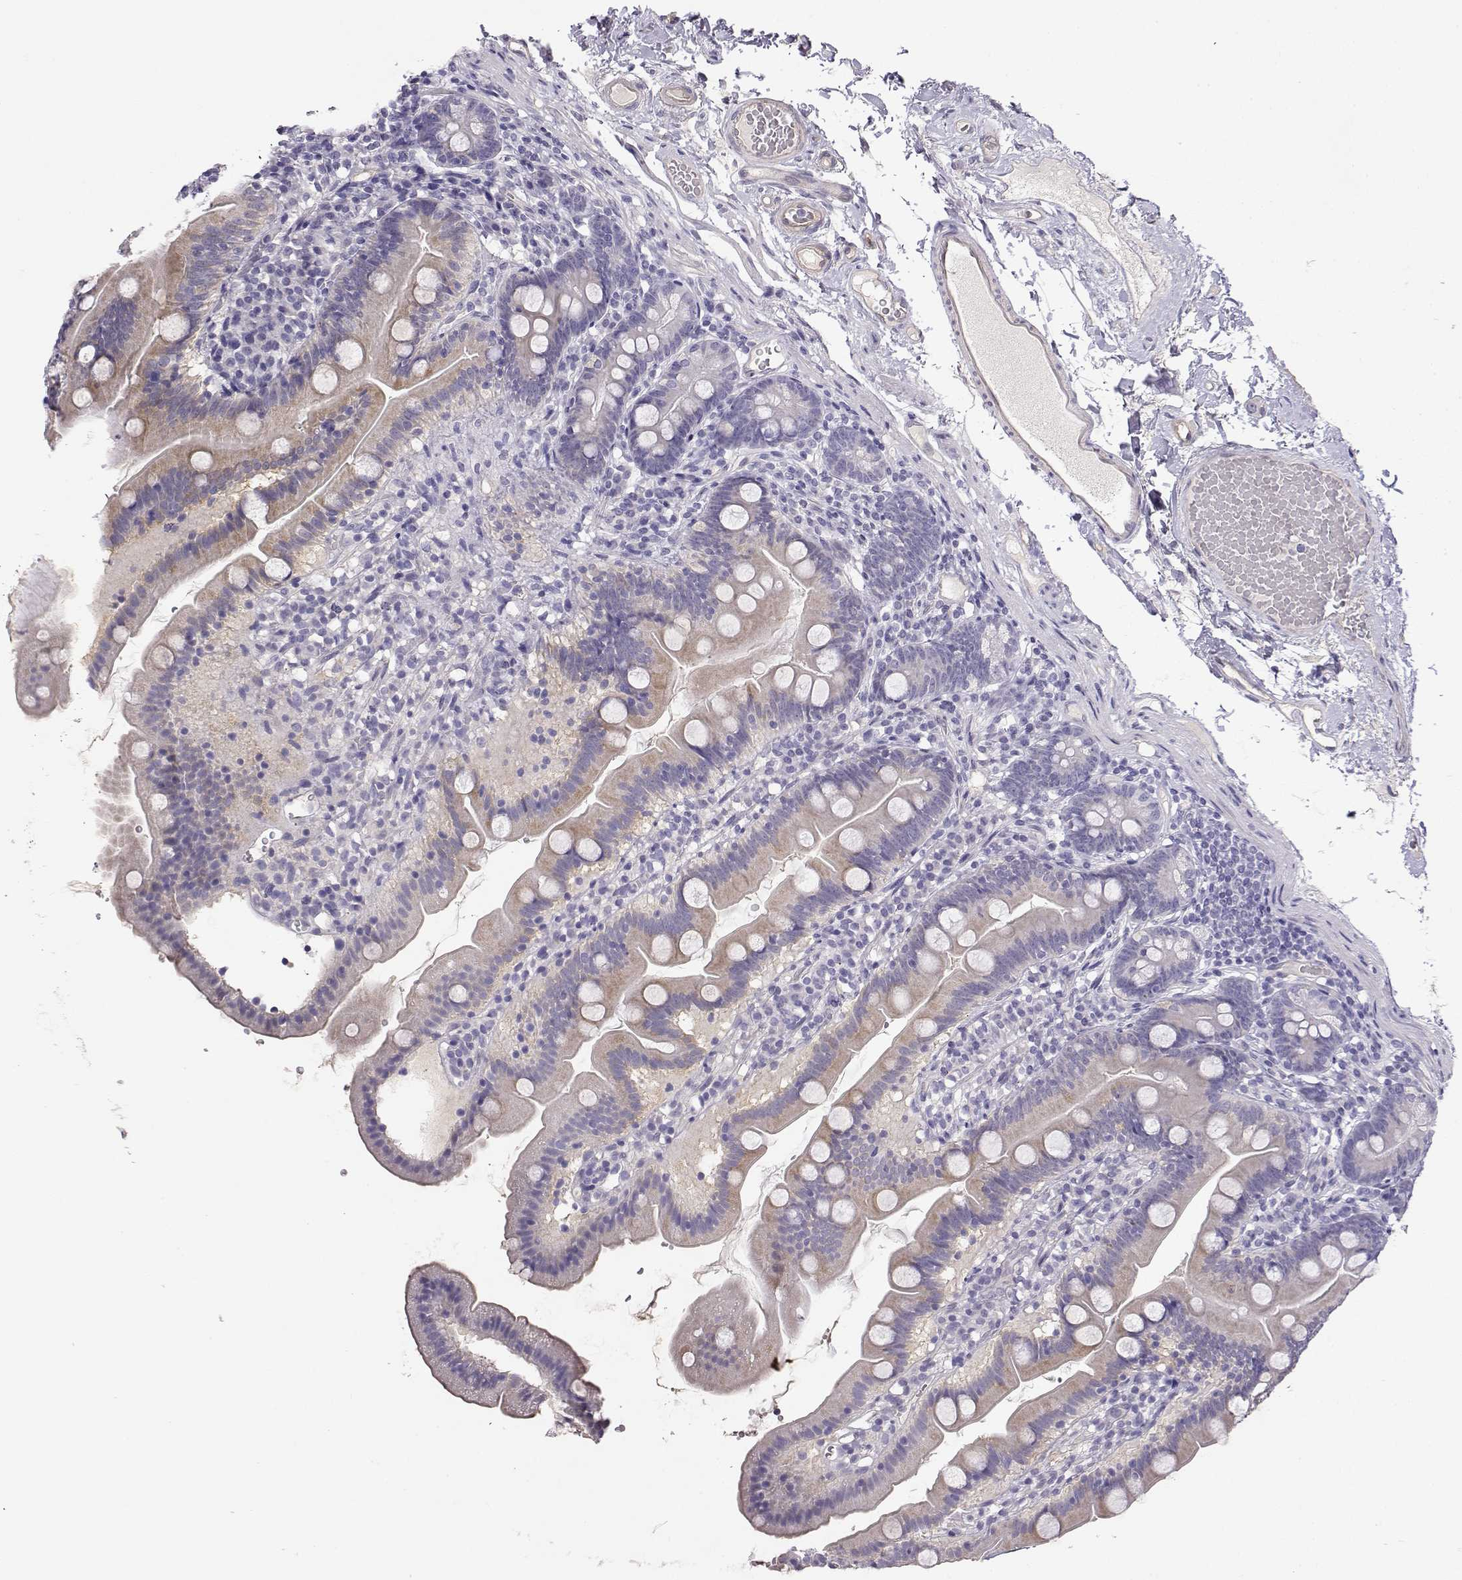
{"staining": {"intensity": "weak", "quantity": "<25%", "location": "cytoplasmic/membranous"}, "tissue": "duodenum", "cell_type": "Glandular cells", "image_type": "normal", "snomed": [{"axis": "morphology", "description": "Normal tissue, NOS"}, {"axis": "topography", "description": "Duodenum"}], "caption": "Glandular cells show no significant protein staining in unremarkable duodenum. Nuclei are stained in blue.", "gene": "ENDOU", "patient": {"sex": "female", "age": 67}}